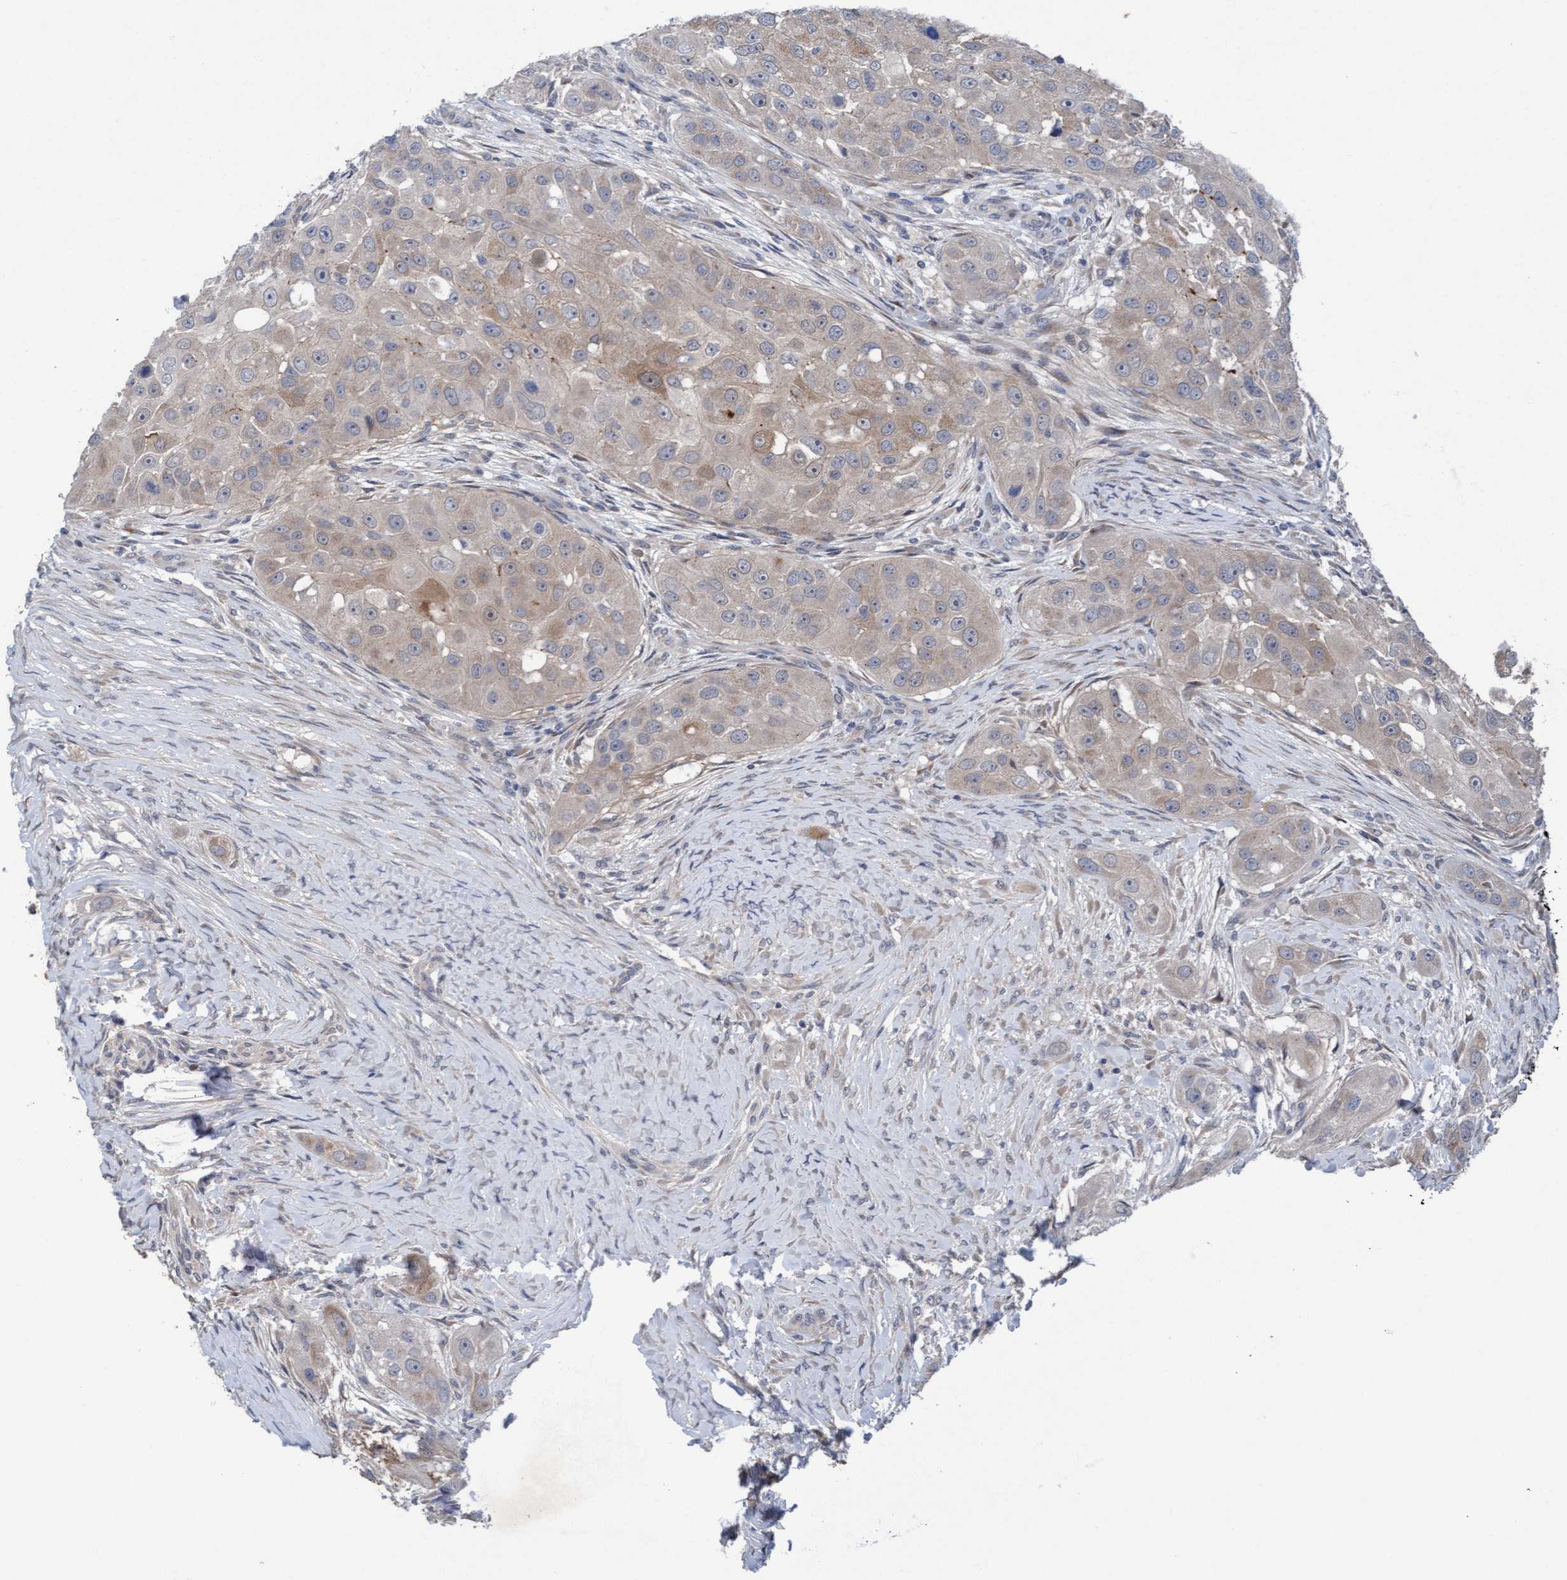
{"staining": {"intensity": "weak", "quantity": "25%-75%", "location": "cytoplasmic/membranous"}, "tissue": "head and neck cancer", "cell_type": "Tumor cells", "image_type": "cancer", "snomed": [{"axis": "morphology", "description": "Normal tissue, NOS"}, {"axis": "morphology", "description": "Squamous cell carcinoma, NOS"}, {"axis": "topography", "description": "Skeletal muscle"}, {"axis": "topography", "description": "Head-Neck"}], "caption": "This image demonstrates IHC staining of human head and neck squamous cell carcinoma, with low weak cytoplasmic/membranous expression in about 25%-75% of tumor cells.", "gene": "PLCD1", "patient": {"sex": "male", "age": 51}}